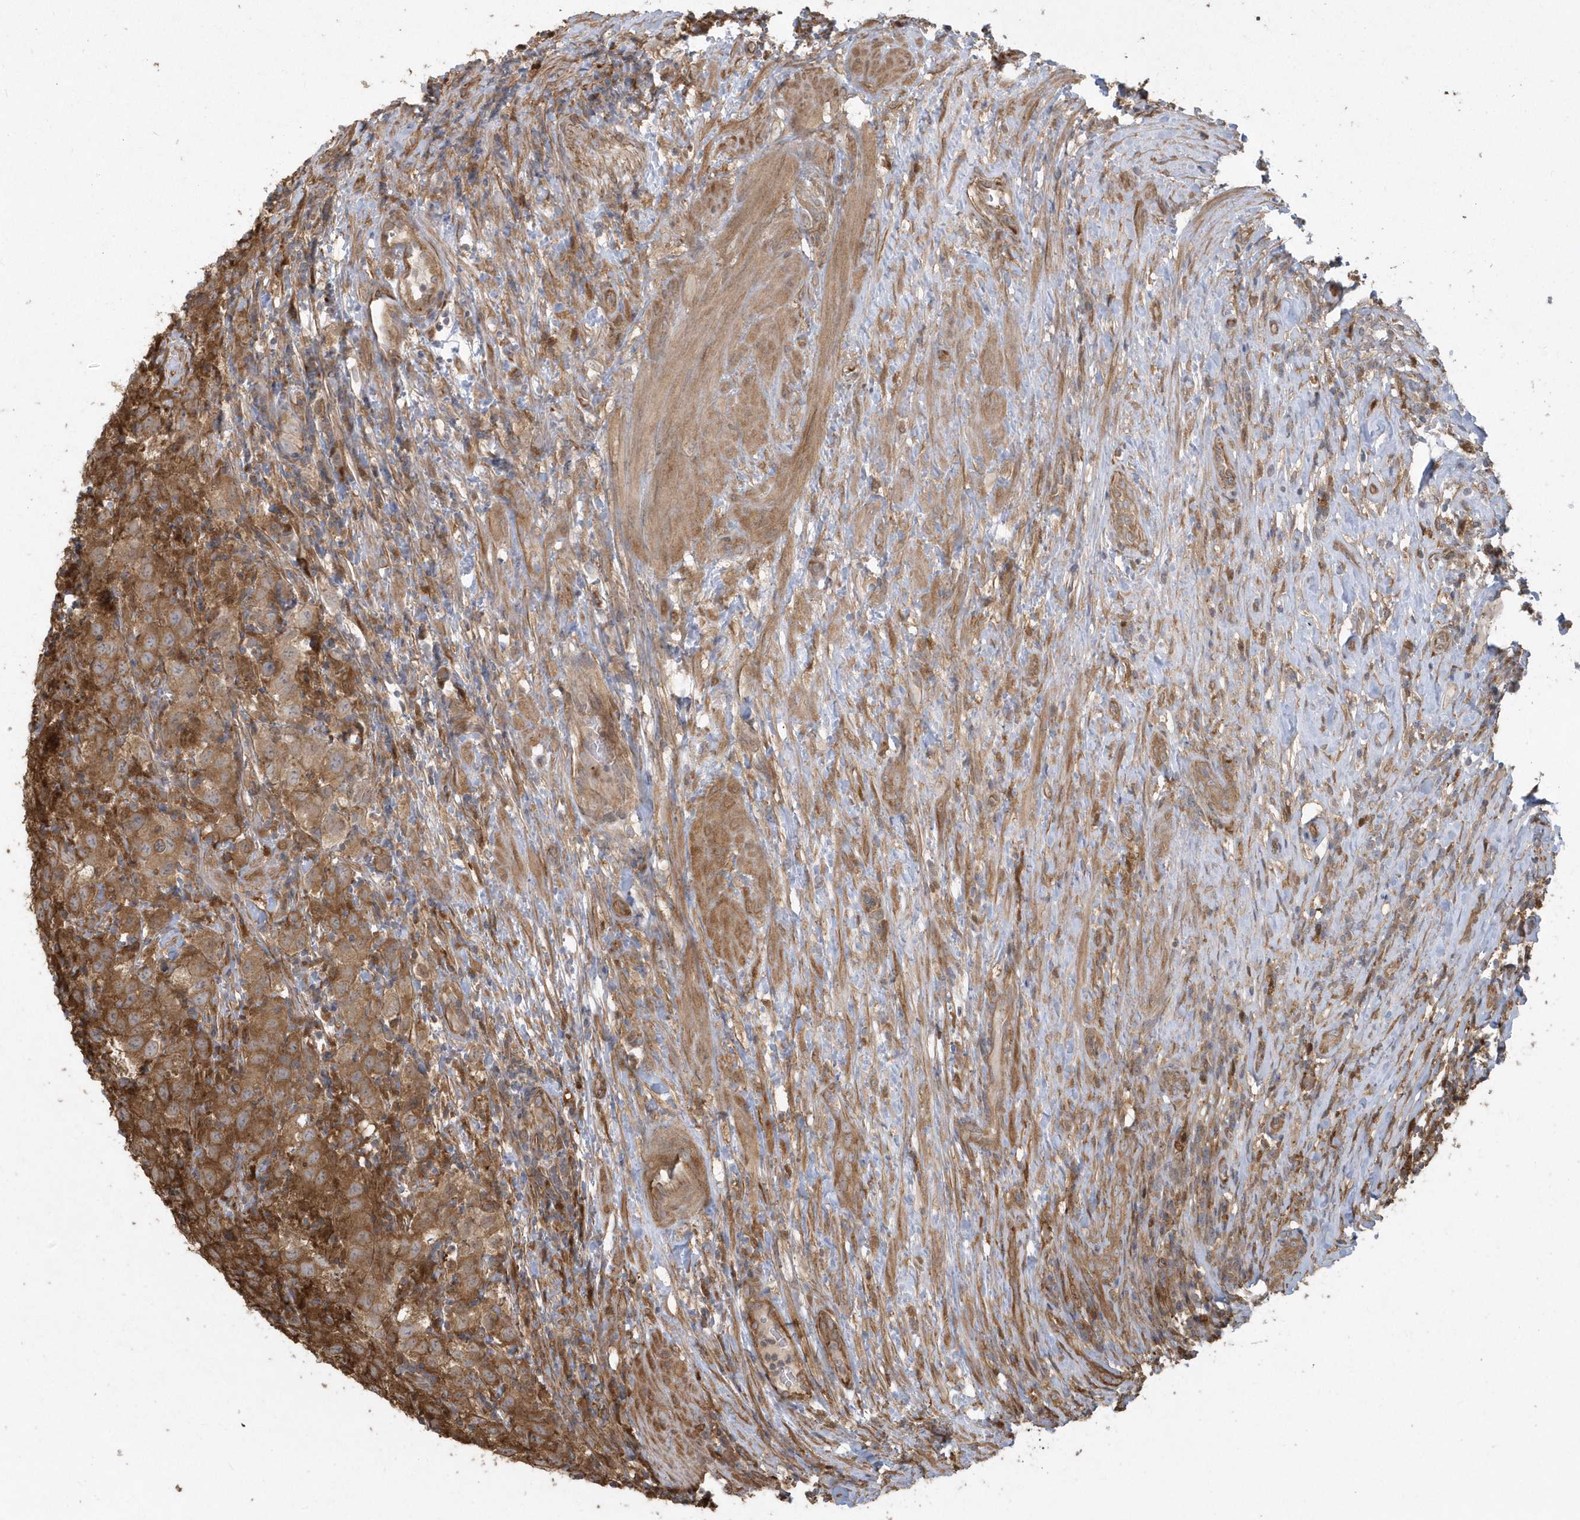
{"staining": {"intensity": "strong", "quantity": "<25%", "location": "cytoplasmic/membranous"}, "tissue": "testis cancer", "cell_type": "Tumor cells", "image_type": "cancer", "snomed": [{"axis": "morphology", "description": "Seminoma, NOS"}, {"axis": "morphology", "description": "Carcinoma, Embryonal, NOS"}, {"axis": "topography", "description": "Testis"}], "caption": "An immunohistochemistry (IHC) histopathology image of neoplastic tissue is shown. Protein staining in brown highlights strong cytoplasmic/membranous positivity in seminoma (testis) within tumor cells. The protein is shown in brown color, while the nuclei are stained blue.", "gene": "HNMT", "patient": {"sex": "male", "age": 43}}